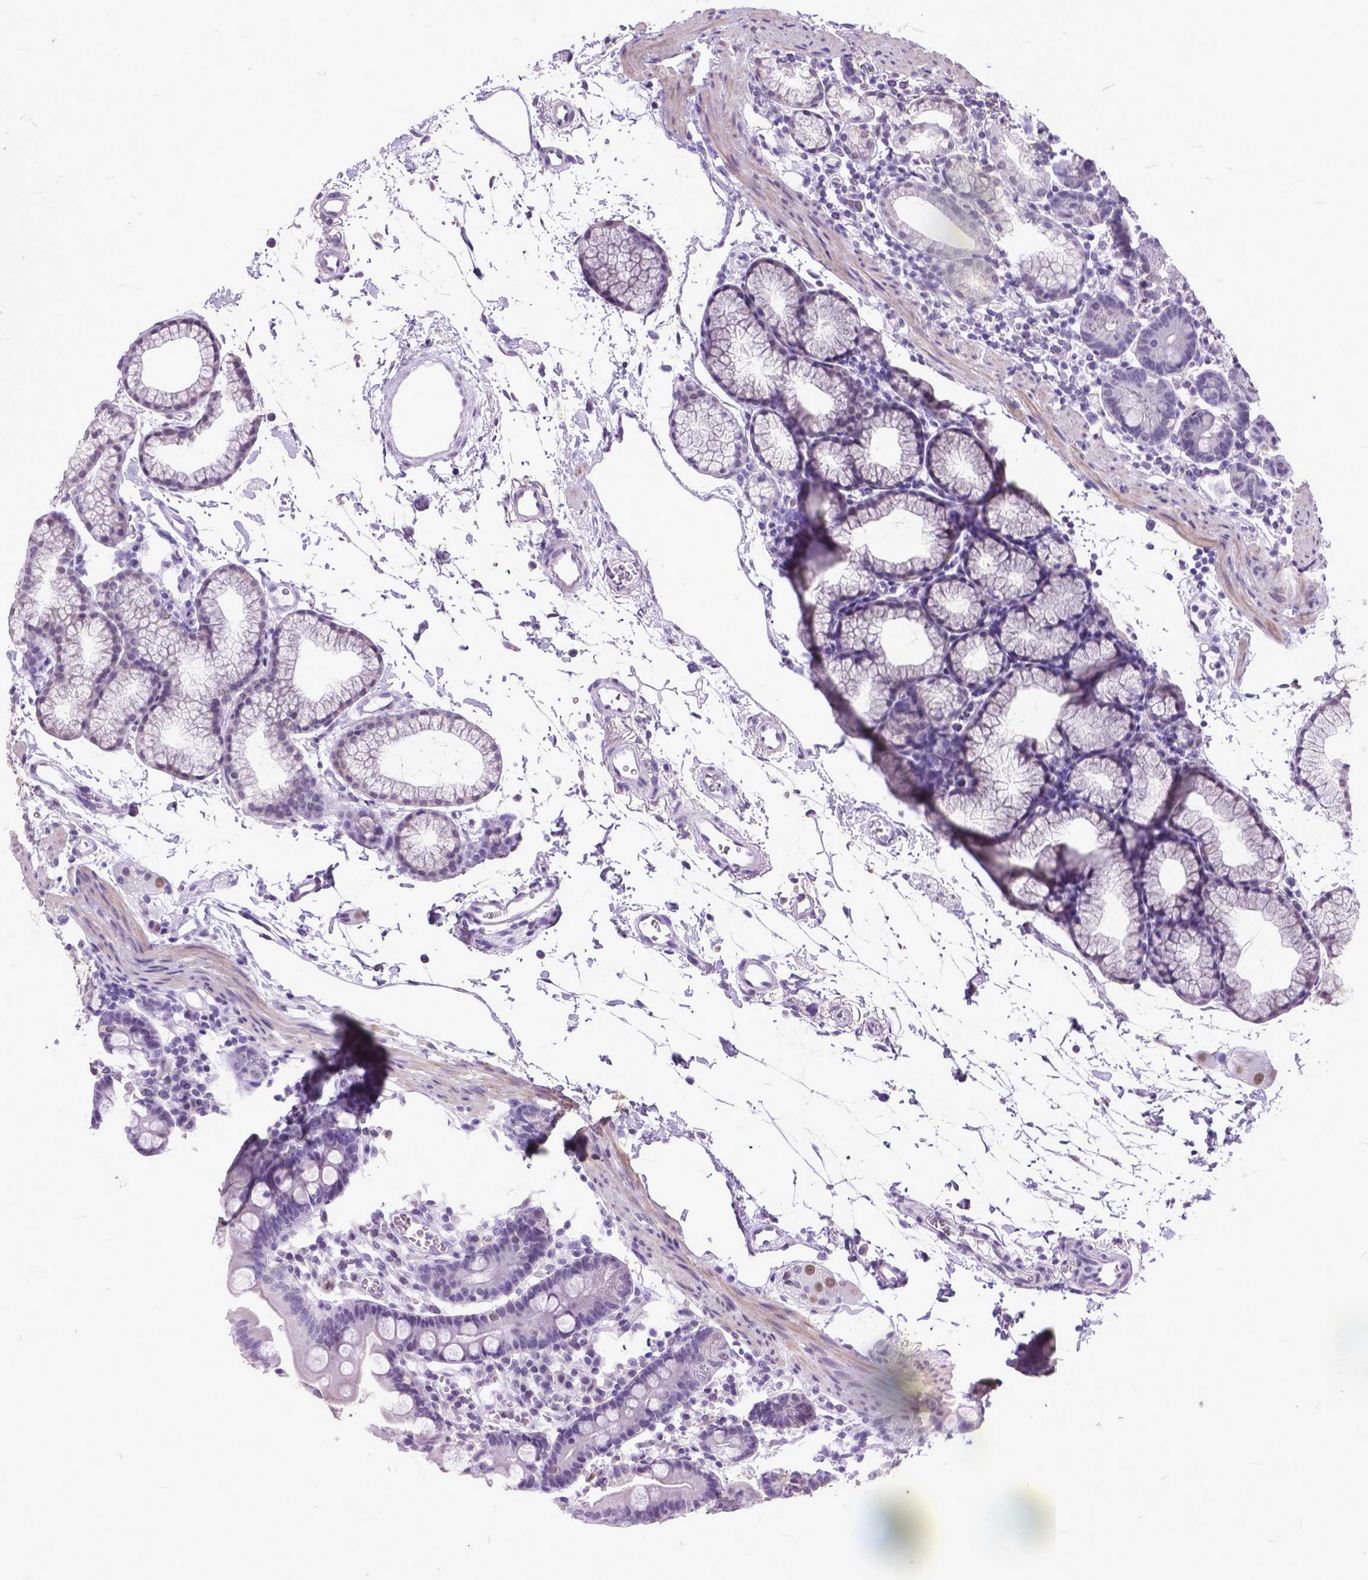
{"staining": {"intensity": "negative", "quantity": "none", "location": "none"}, "tissue": "duodenum", "cell_type": "Glandular cells", "image_type": "normal", "snomed": [{"axis": "morphology", "description": "Normal tissue, NOS"}, {"axis": "topography", "description": "Duodenum"}], "caption": "Immunohistochemical staining of unremarkable duodenum exhibits no significant expression in glandular cells. Nuclei are stained in blue.", "gene": "MARCHF10", "patient": {"sex": "male", "age": 59}}